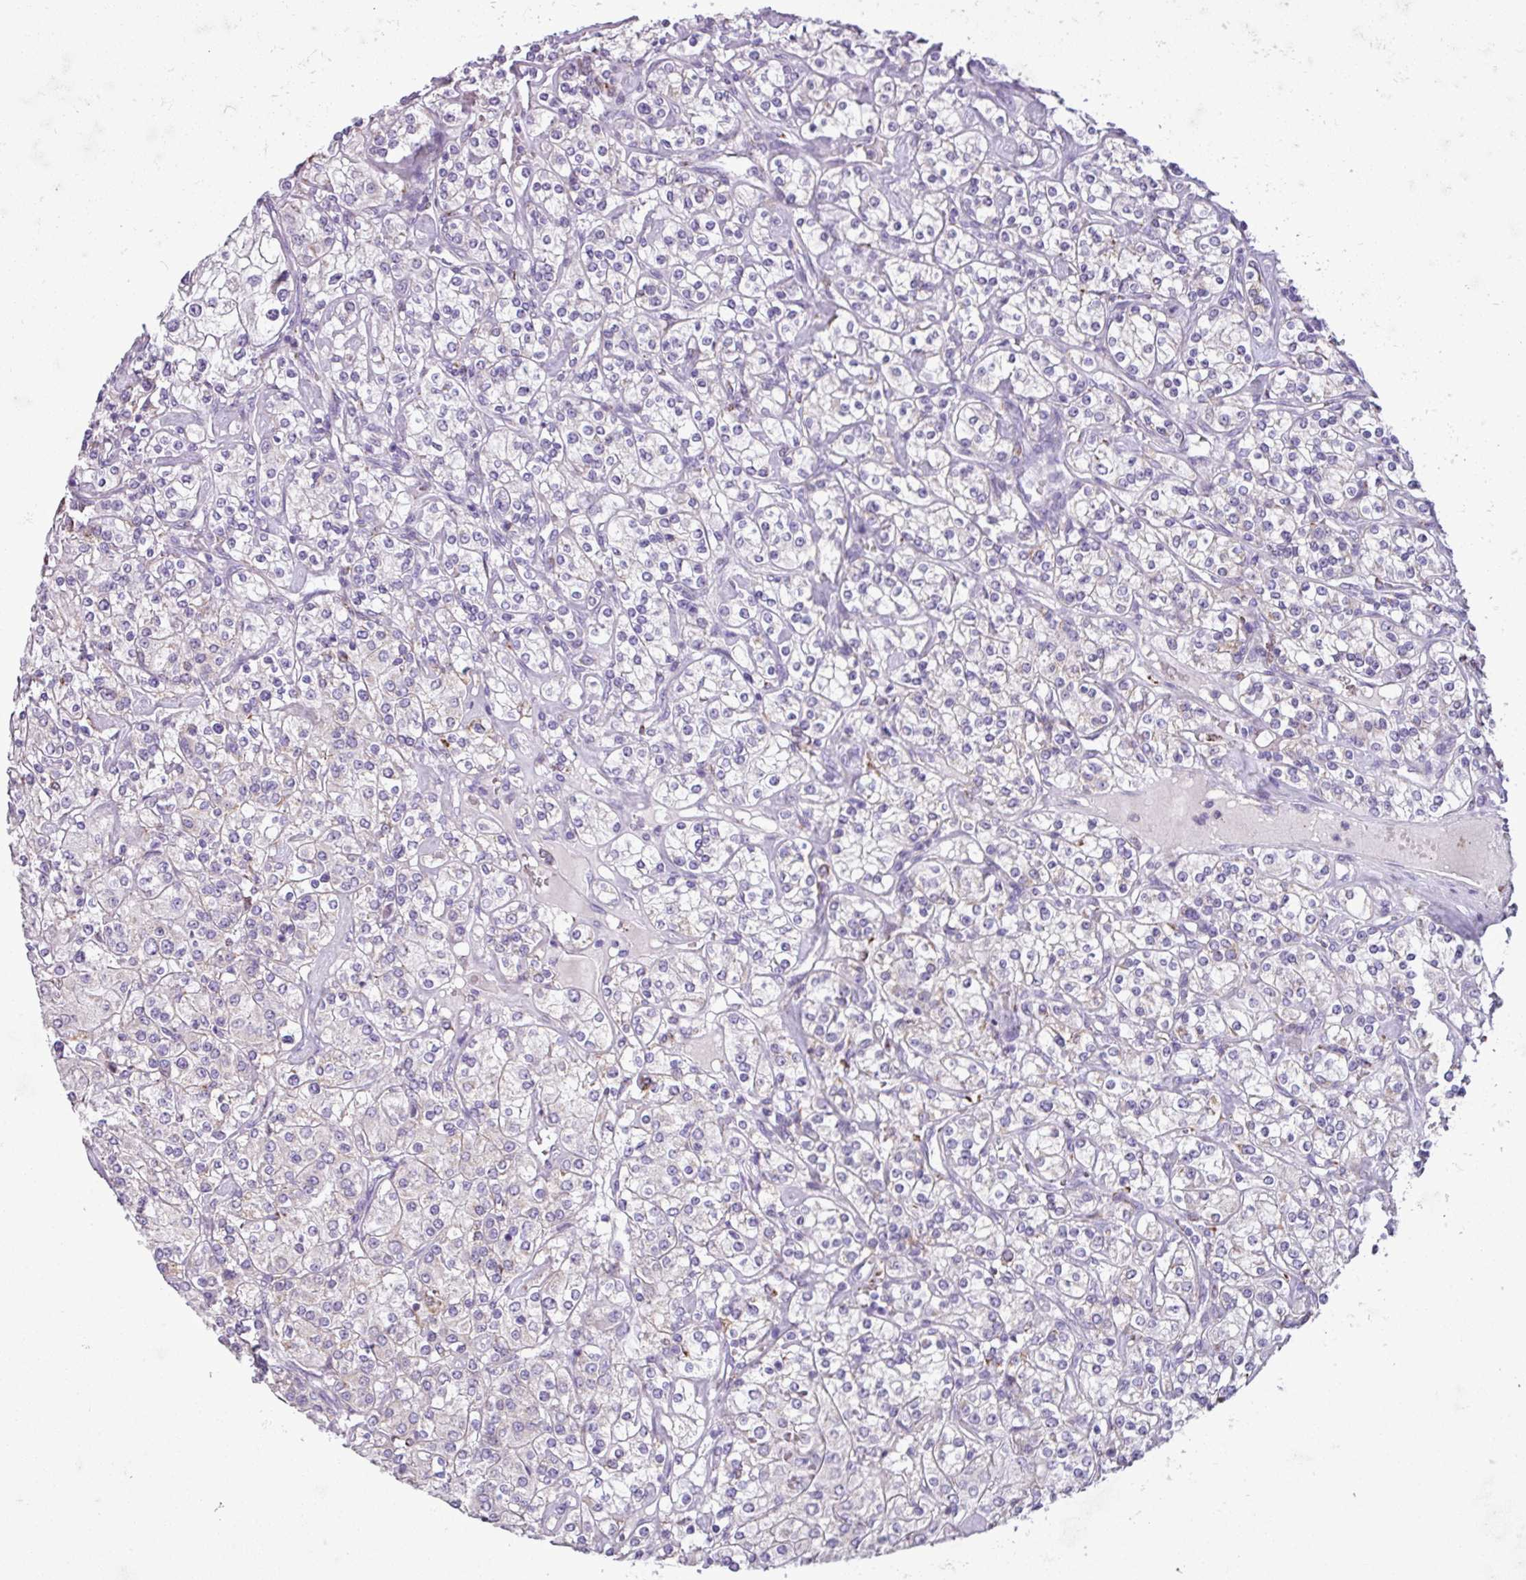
{"staining": {"intensity": "negative", "quantity": "none", "location": "none"}, "tissue": "renal cancer", "cell_type": "Tumor cells", "image_type": "cancer", "snomed": [{"axis": "morphology", "description": "Adenocarcinoma, NOS"}, {"axis": "topography", "description": "Kidney"}], "caption": "Immunohistochemistry histopathology image of neoplastic tissue: renal cancer stained with DAB (3,3'-diaminobenzidine) reveals no significant protein staining in tumor cells. Nuclei are stained in blue.", "gene": "ZNF667", "patient": {"sex": "male", "age": 77}}